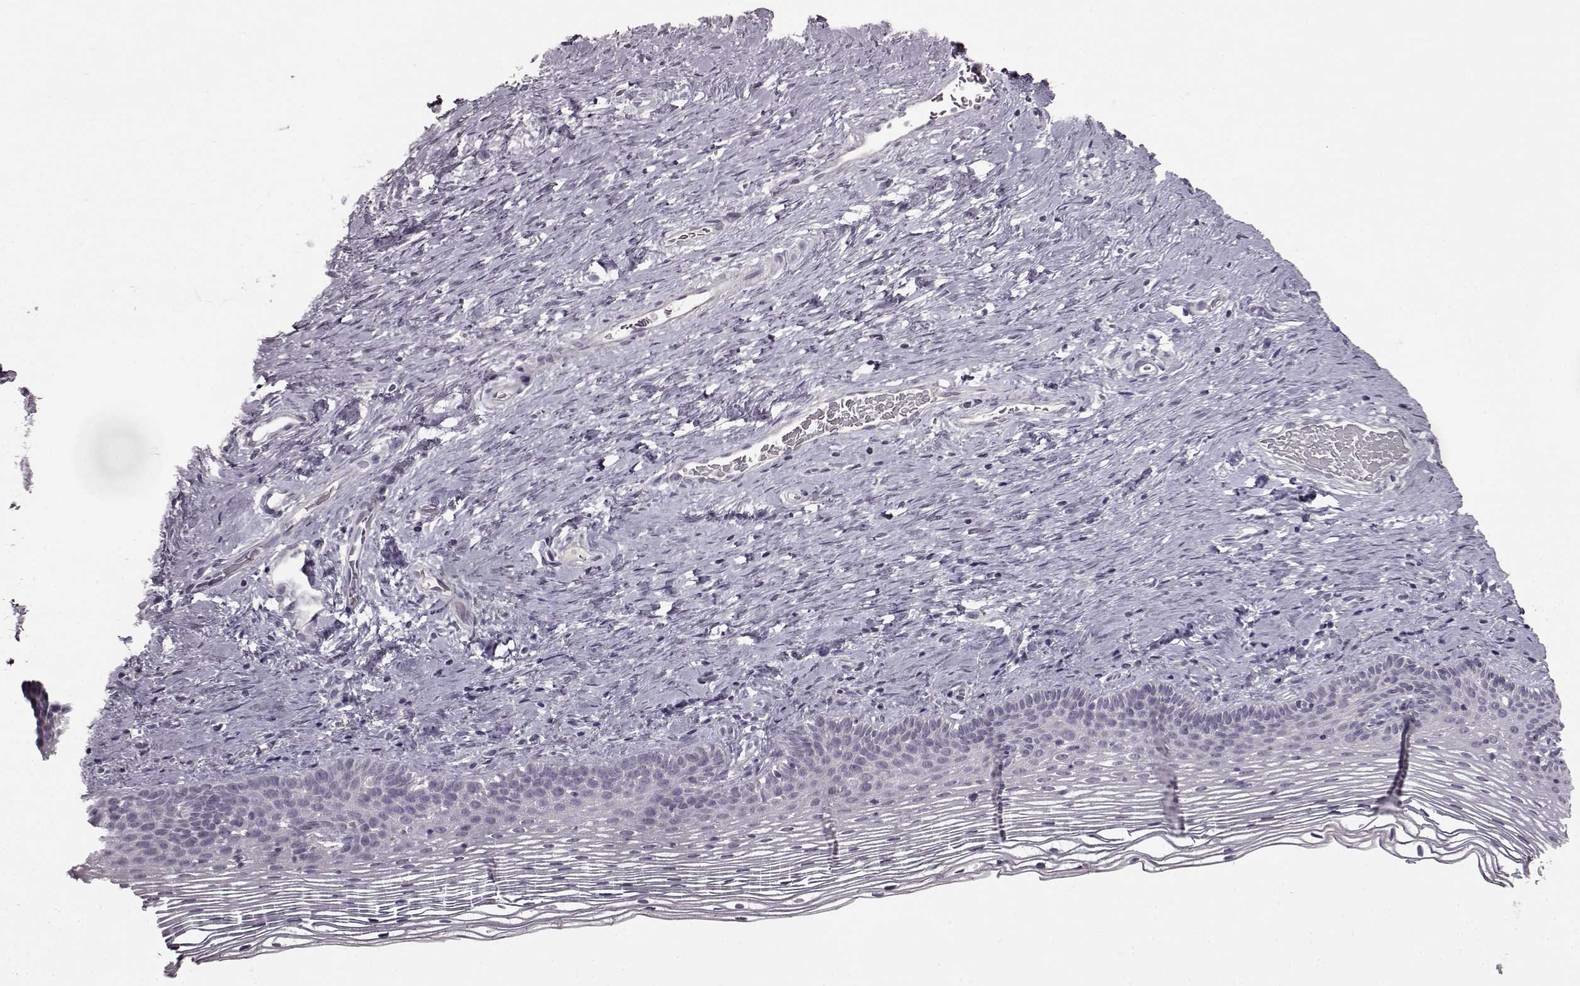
{"staining": {"intensity": "negative", "quantity": "none", "location": "none"}, "tissue": "cervix", "cell_type": "Glandular cells", "image_type": "normal", "snomed": [{"axis": "morphology", "description": "Normal tissue, NOS"}, {"axis": "topography", "description": "Cervix"}], "caption": "Human cervix stained for a protein using IHC displays no positivity in glandular cells.", "gene": "LHB", "patient": {"sex": "female", "age": 39}}